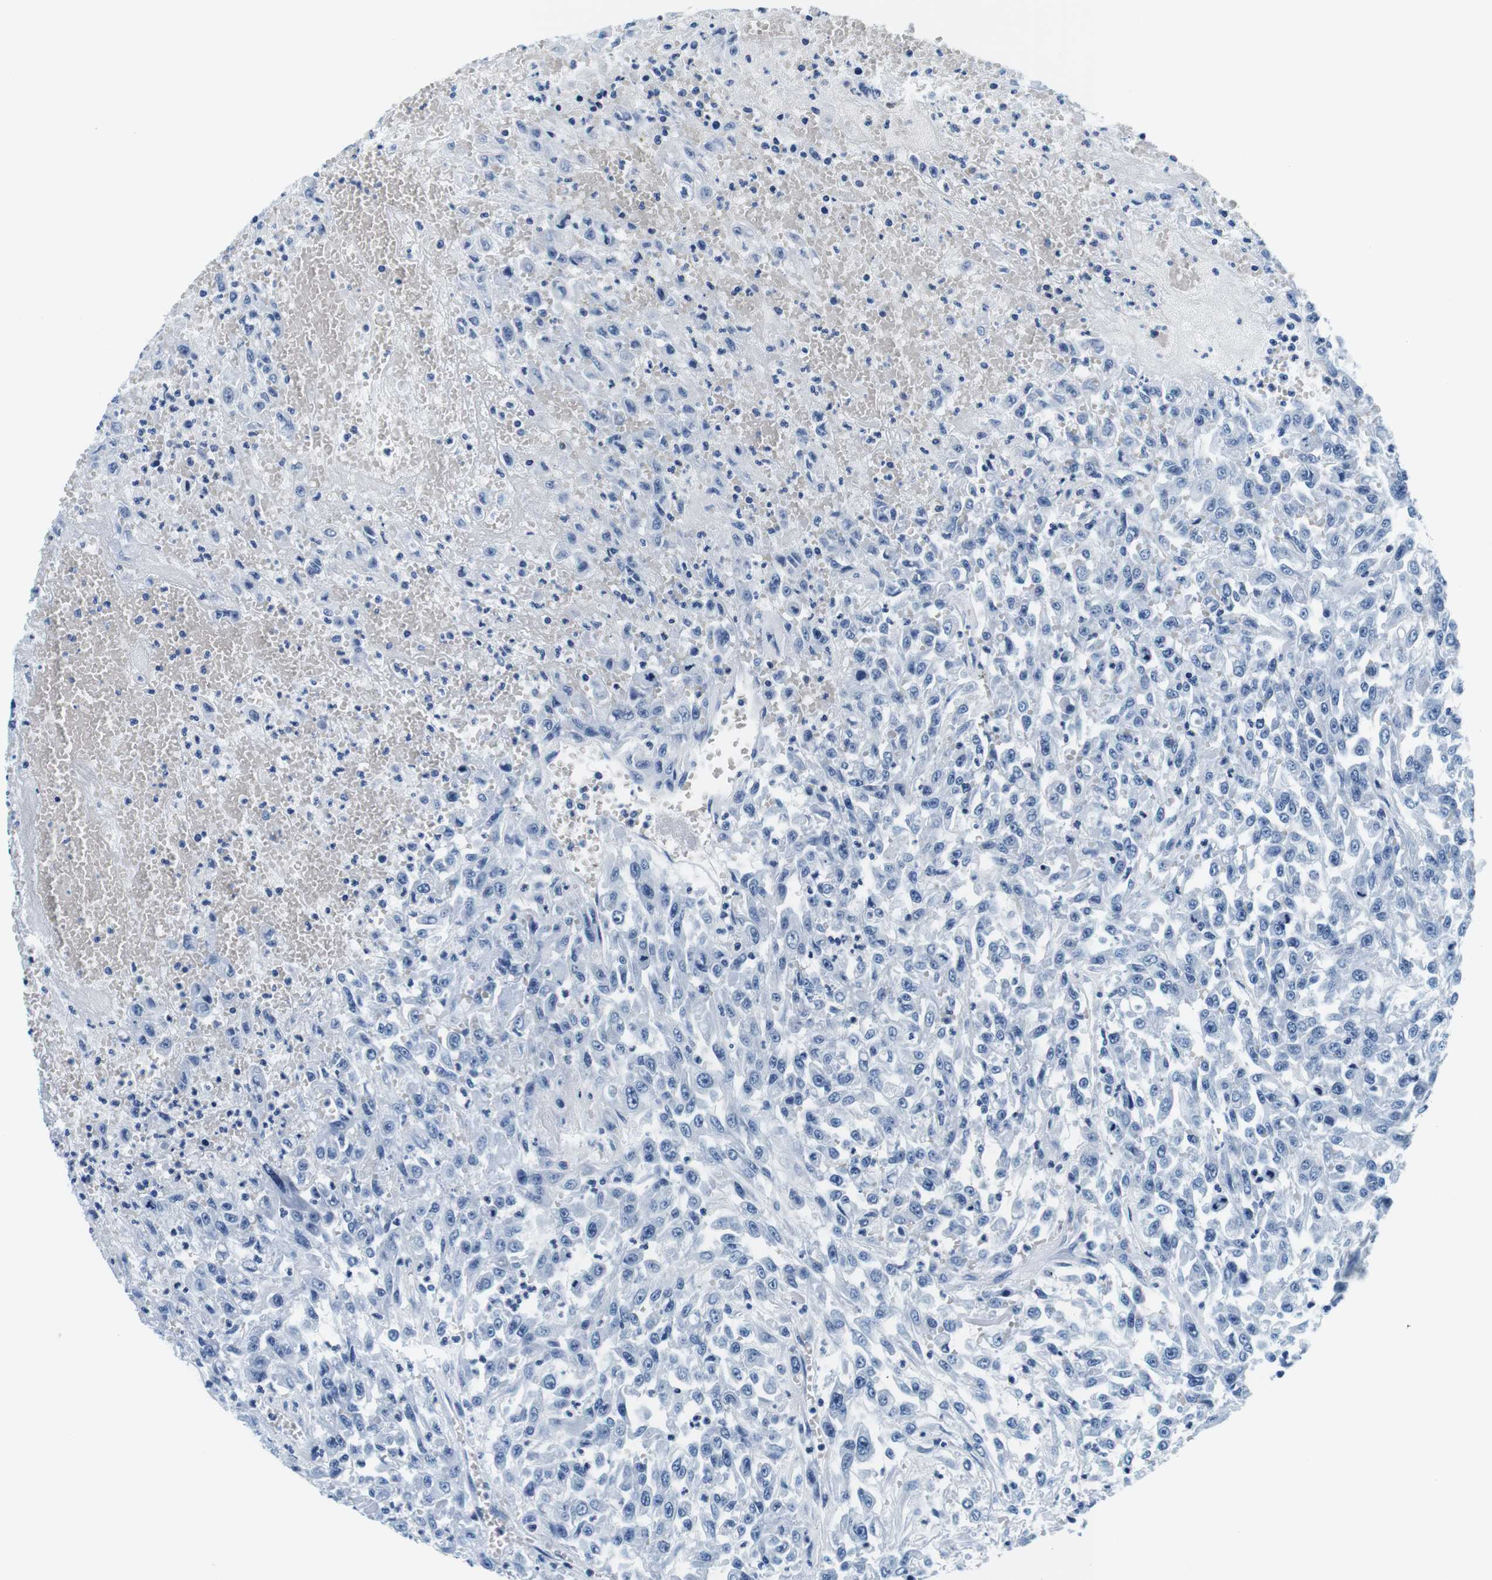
{"staining": {"intensity": "negative", "quantity": "none", "location": "none"}, "tissue": "urothelial cancer", "cell_type": "Tumor cells", "image_type": "cancer", "snomed": [{"axis": "morphology", "description": "Urothelial carcinoma, High grade"}, {"axis": "topography", "description": "Urinary bladder"}], "caption": "This is an immunohistochemistry image of human high-grade urothelial carcinoma. There is no staining in tumor cells.", "gene": "ELANE", "patient": {"sex": "male", "age": 46}}